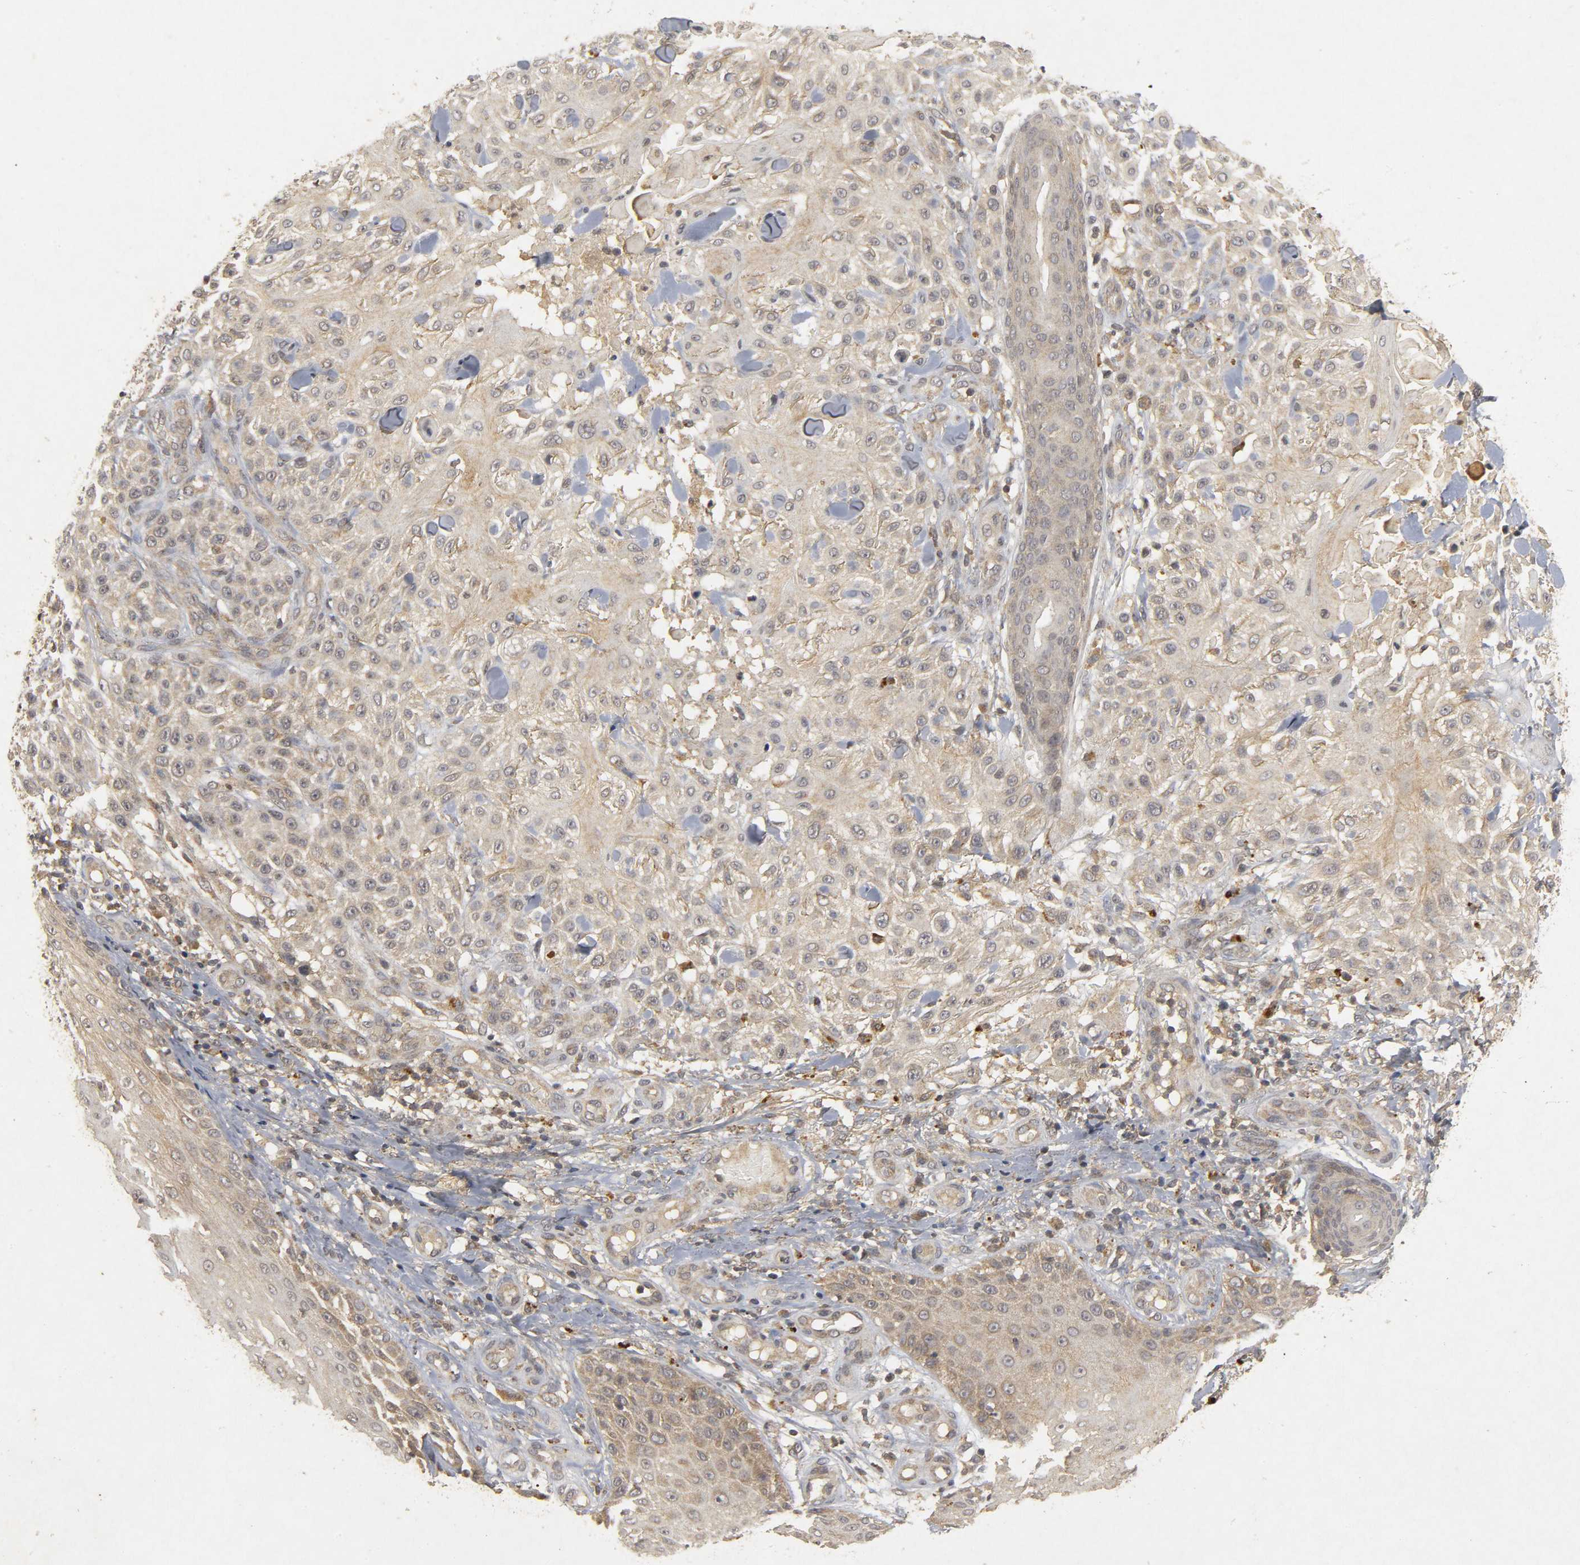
{"staining": {"intensity": "weak", "quantity": "25%-75%", "location": "cytoplasmic/membranous"}, "tissue": "skin cancer", "cell_type": "Tumor cells", "image_type": "cancer", "snomed": [{"axis": "morphology", "description": "Squamous cell carcinoma, NOS"}, {"axis": "topography", "description": "Skin"}], "caption": "Brown immunohistochemical staining in human skin cancer (squamous cell carcinoma) reveals weak cytoplasmic/membranous expression in about 25%-75% of tumor cells.", "gene": "TRAF6", "patient": {"sex": "female", "age": 42}}